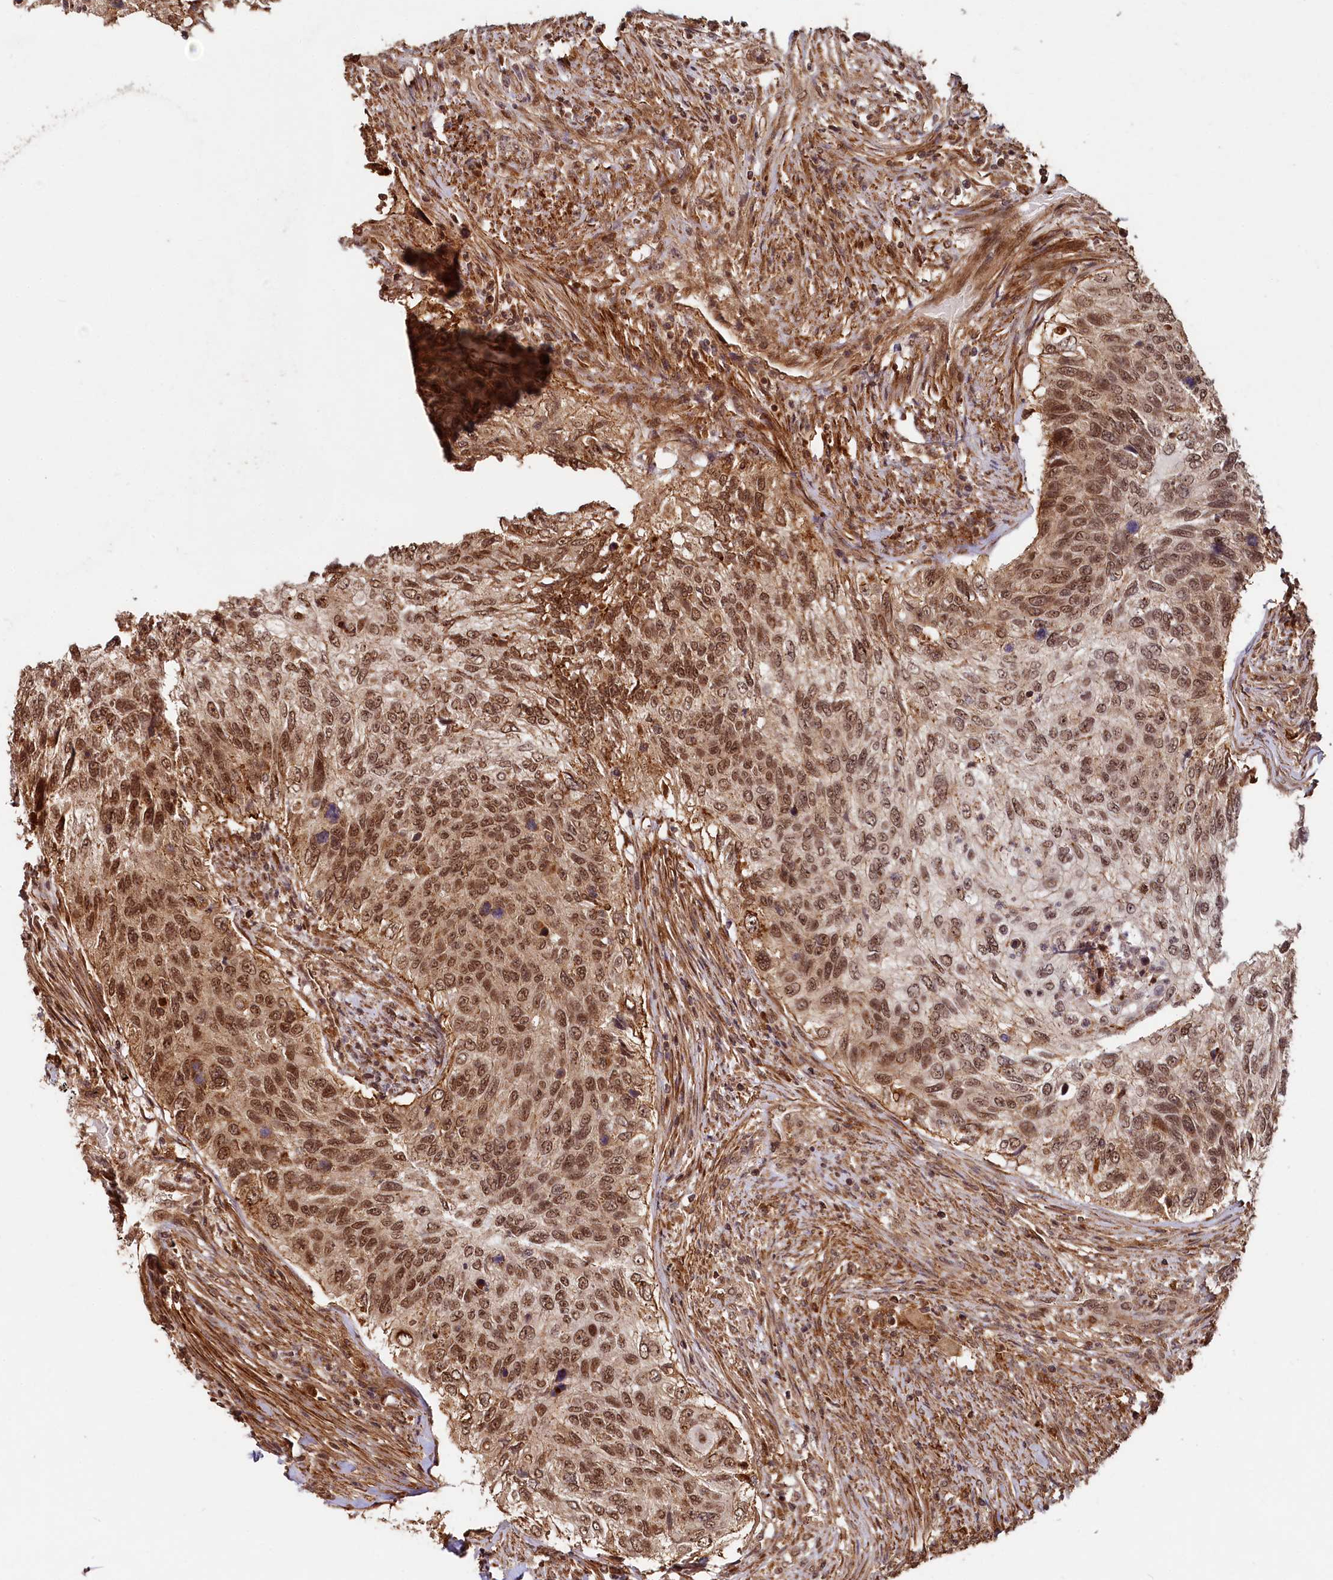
{"staining": {"intensity": "moderate", "quantity": ">75%", "location": "cytoplasmic/membranous,nuclear"}, "tissue": "urothelial cancer", "cell_type": "Tumor cells", "image_type": "cancer", "snomed": [{"axis": "morphology", "description": "Urothelial carcinoma, High grade"}, {"axis": "topography", "description": "Urinary bladder"}], "caption": "Immunohistochemistry (IHC) (DAB) staining of urothelial cancer shows moderate cytoplasmic/membranous and nuclear protein staining in approximately >75% of tumor cells.", "gene": "TRIM23", "patient": {"sex": "female", "age": 60}}